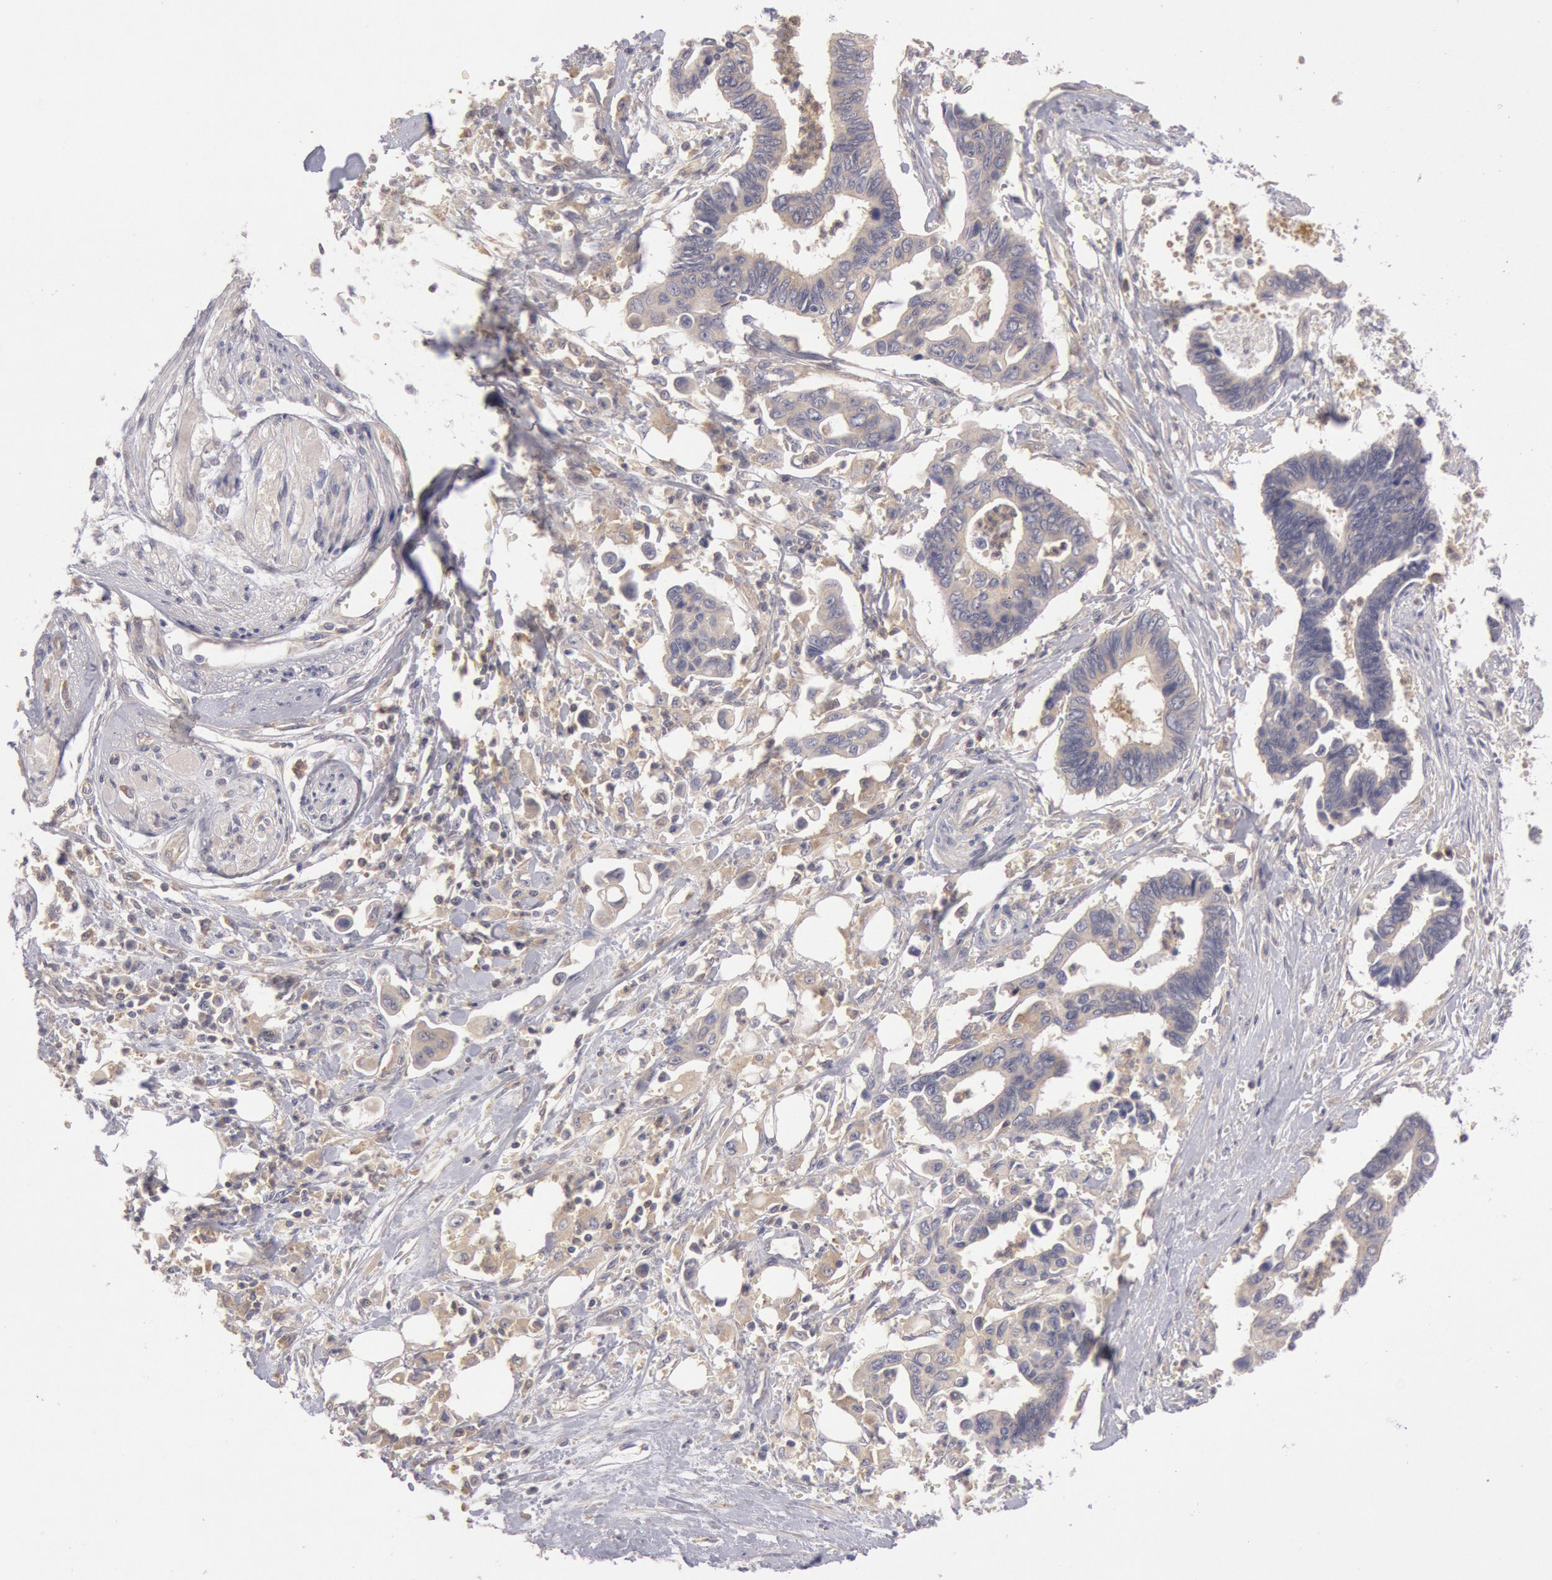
{"staining": {"intensity": "weak", "quantity": ">75%", "location": "cytoplasmic/membranous"}, "tissue": "pancreatic cancer", "cell_type": "Tumor cells", "image_type": "cancer", "snomed": [{"axis": "morphology", "description": "Adenocarcinoma, NOS"}, {"axis": "topography", "description": "Pancreas"}], "caption": "Brown immunohistochemical staining in human pancreatic adenocarcinoma demonstrates weak cytoplasmic/membranous expression in approximately >75% of tumor cells. Ihc stains the protein of interest in brown and the nuclei are stained blue.", "gene": "PIK3R1", "patient": {"sex": "female", "age": 70}}